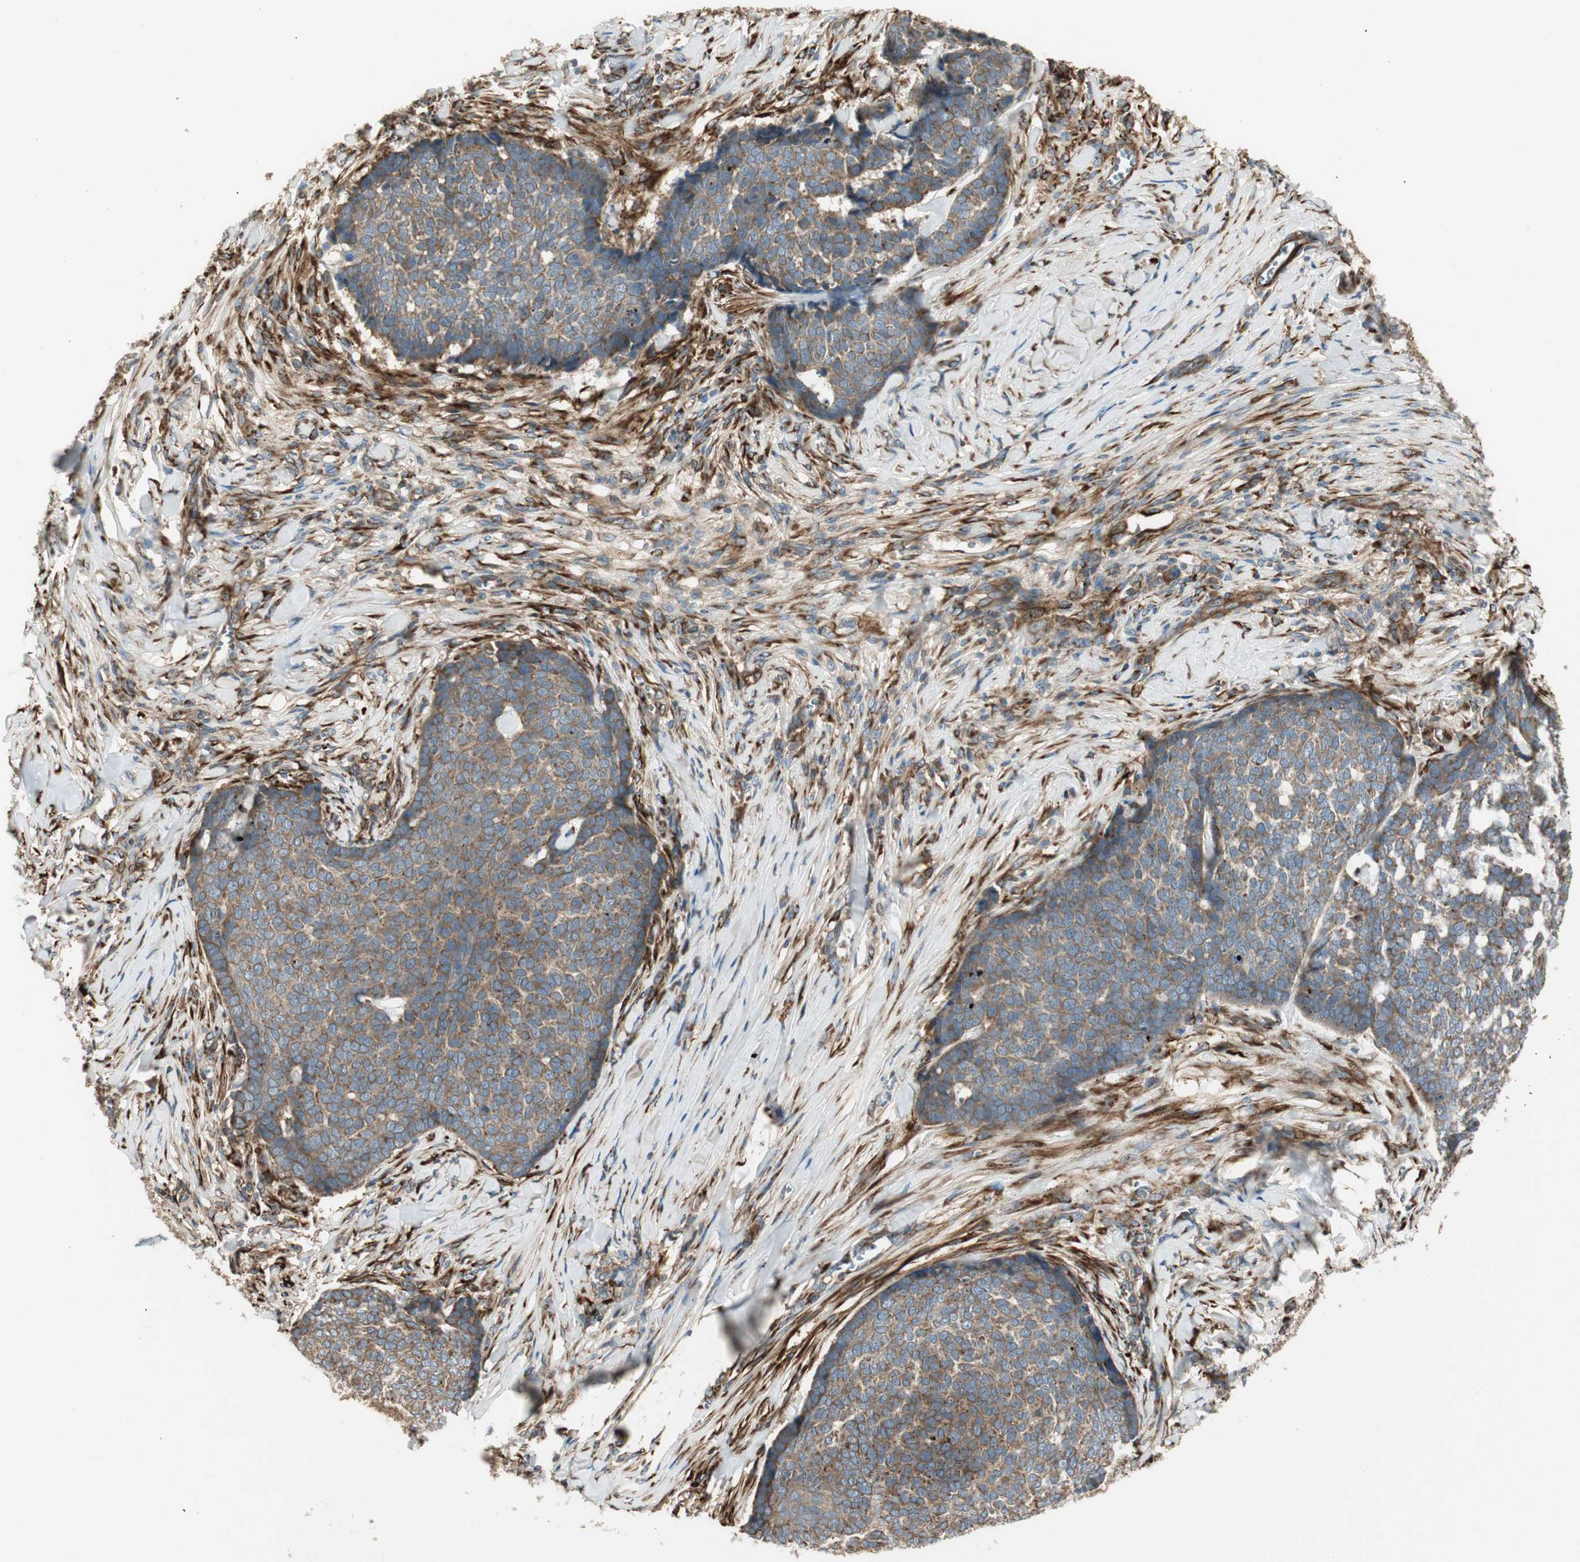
{"staining": {"intensity": "moderate", "quantity": ">75%", "location": "cytoplasmic/membranous"}, "tissue": "skin cancer", "cell_type": "Tumor cells", "image_type": "cancer", "snomed": [{"axis": "morphology", "description": "Basal cell carcinoma"}, {"axis": "topography", "description": "Skin"}], "caption": "Skin cancer stained with a brown dye exhibits moderate cytoplasmic/membranous positive expression in about >75% of tumor cells.", "gene": "PRKG1", "patient": {"sex": "male", "age": 84}}